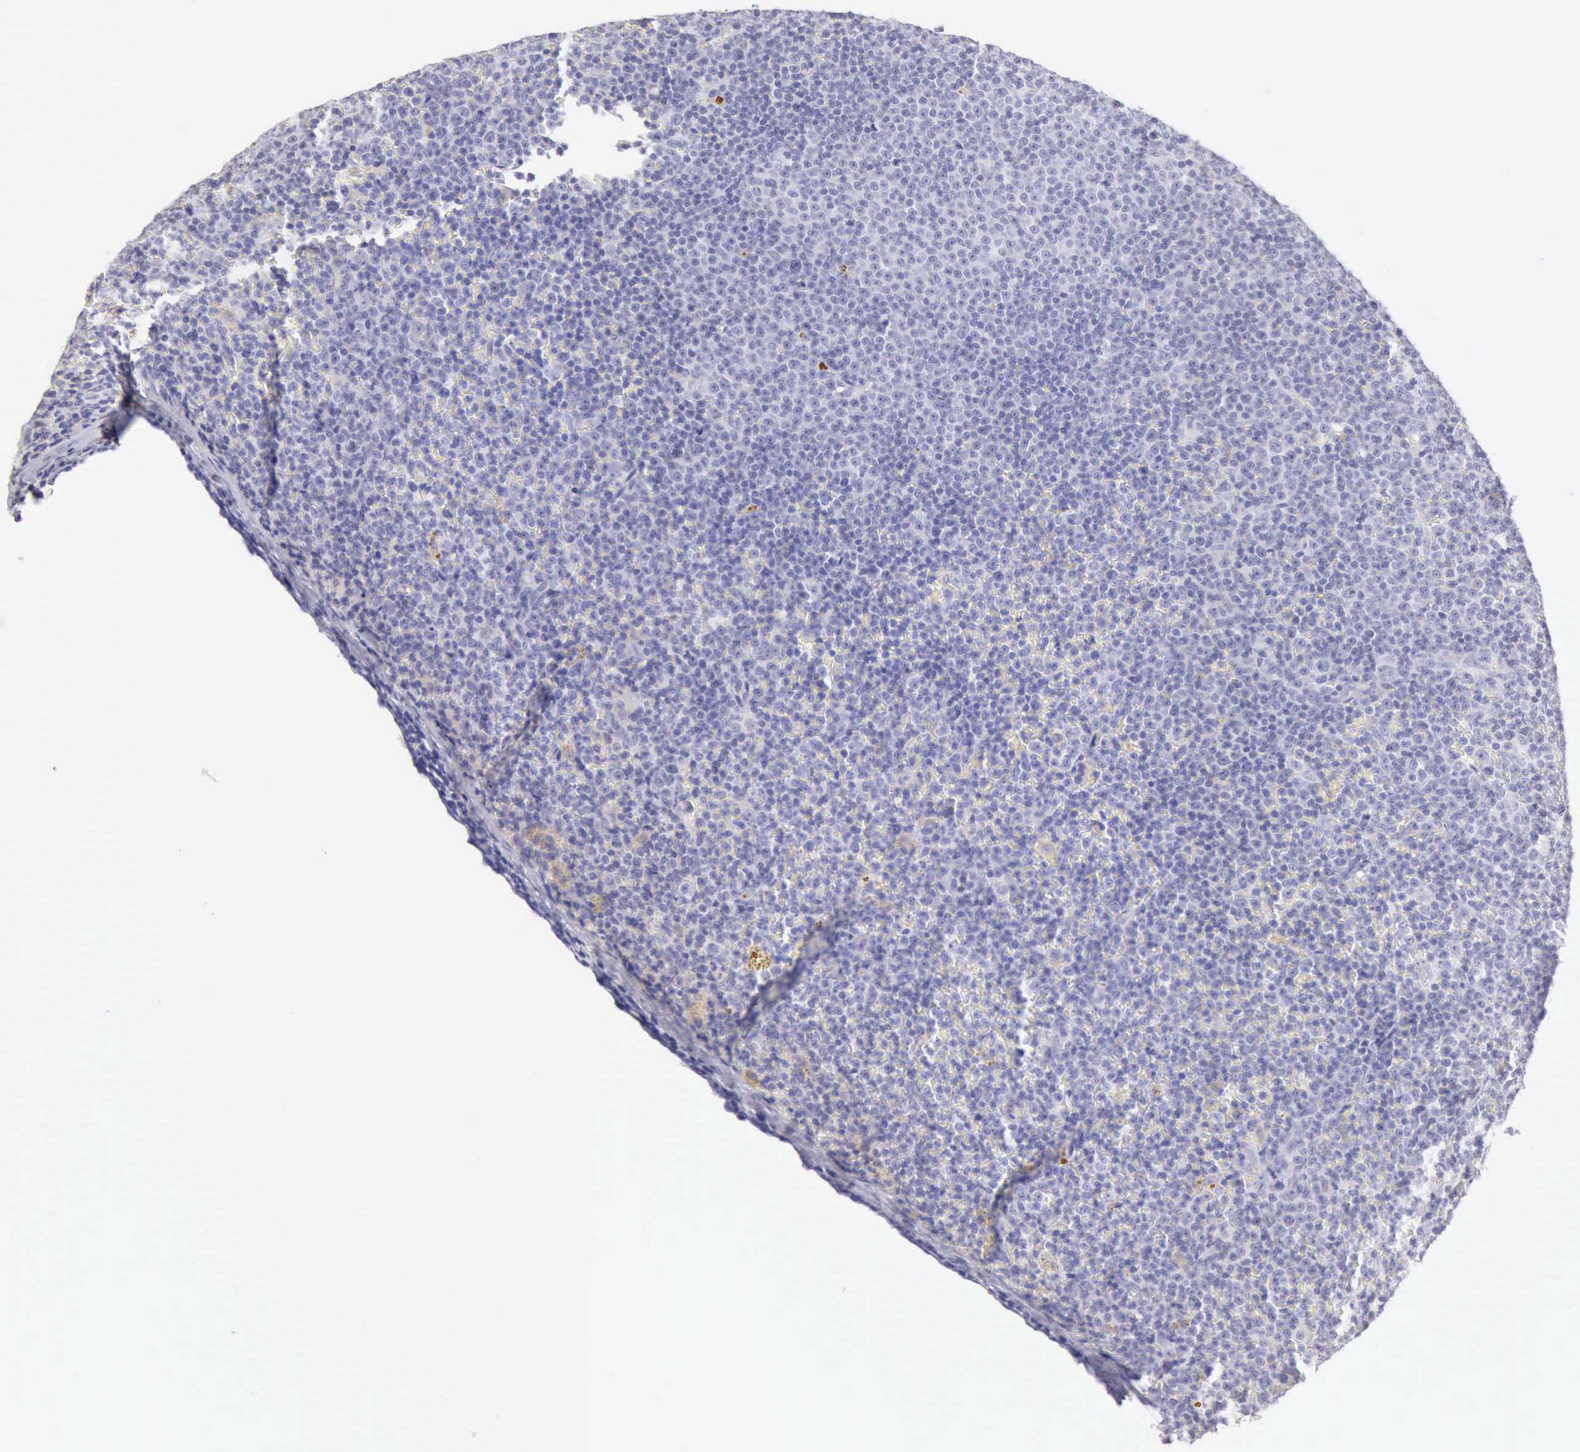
{"staining": {"intensity": "negative", "quantity": "none", "location": "none"}, "tissue": "lymphoma", "cell_type": "Tumor cells", "image_type": "cancer", "snomed": [{"axis": "morphology", "description": "Malignant lymphoma, non-Hodgkin's type, Low grade"}, {"axis": "topography", "description": "Lymph node"}], "caption": "High magnification brightfield microscopy of lymphoma stained with DAB (3,3'-diaminobenzidine) (brown) and counterstained with hematoxylin (blue): tumor cells show no significant positivity. Nuclei are stained in blue.", "gene": "RNASE1", "patient": {"sex": "male", "age": 50}}